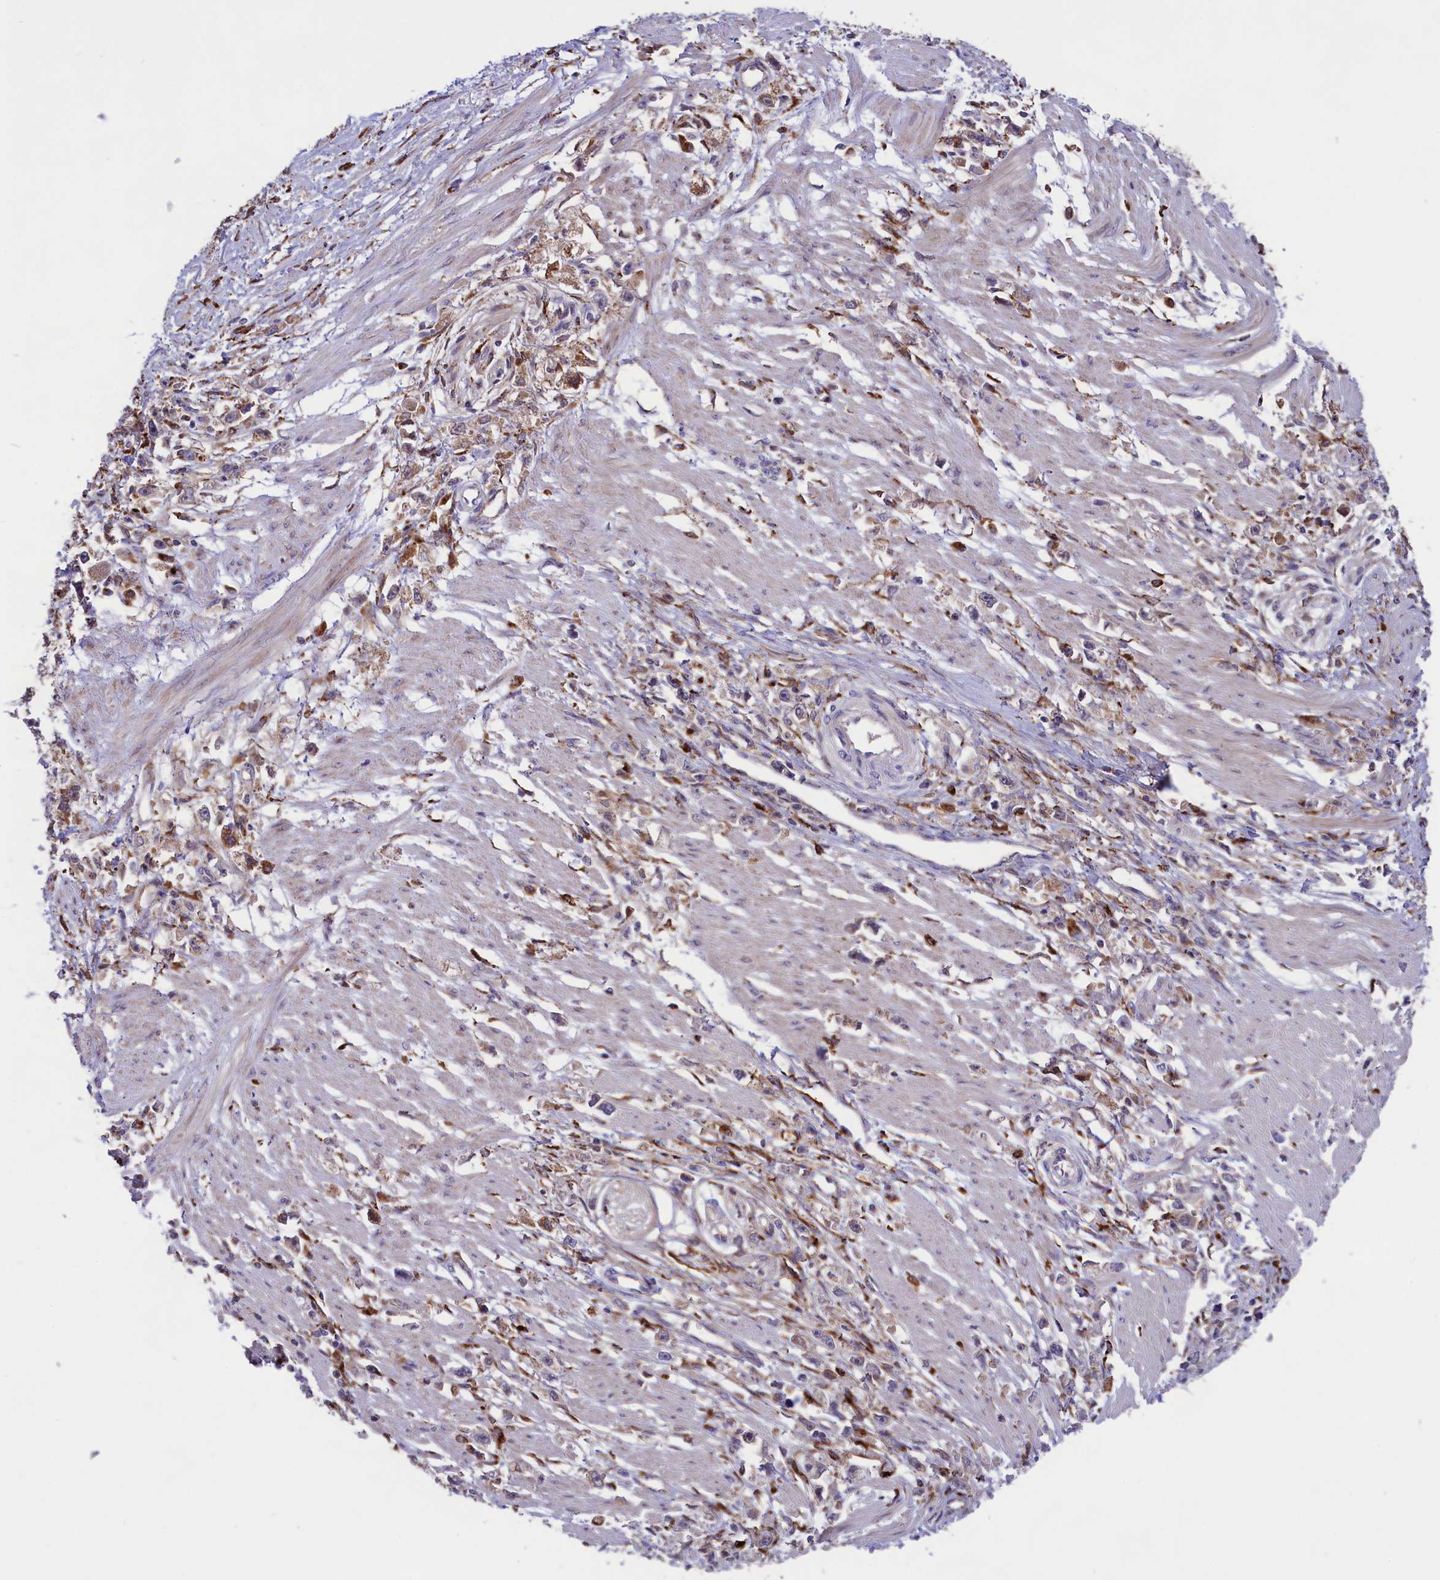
{"staining": {"intensity": "weak", "quantity": "<25%", "location": "cytoplasmic/membranous"}, "tissue": "stomach cancer", "cell_type": "Tumor cells", "image_type": "cancer", "snomed": [{"axis": "morphology", "description": "Adenocarcinoma, NOS"}, {"axis": "topography", "description": "Stomach"}], "caption": "Adenocarcinoma (stomach) was stained to show a protein in brown. There is no significant expression in tumor cells.", "gene": "MAN2B1", "patient": {"sex": "female", "age": 59}}